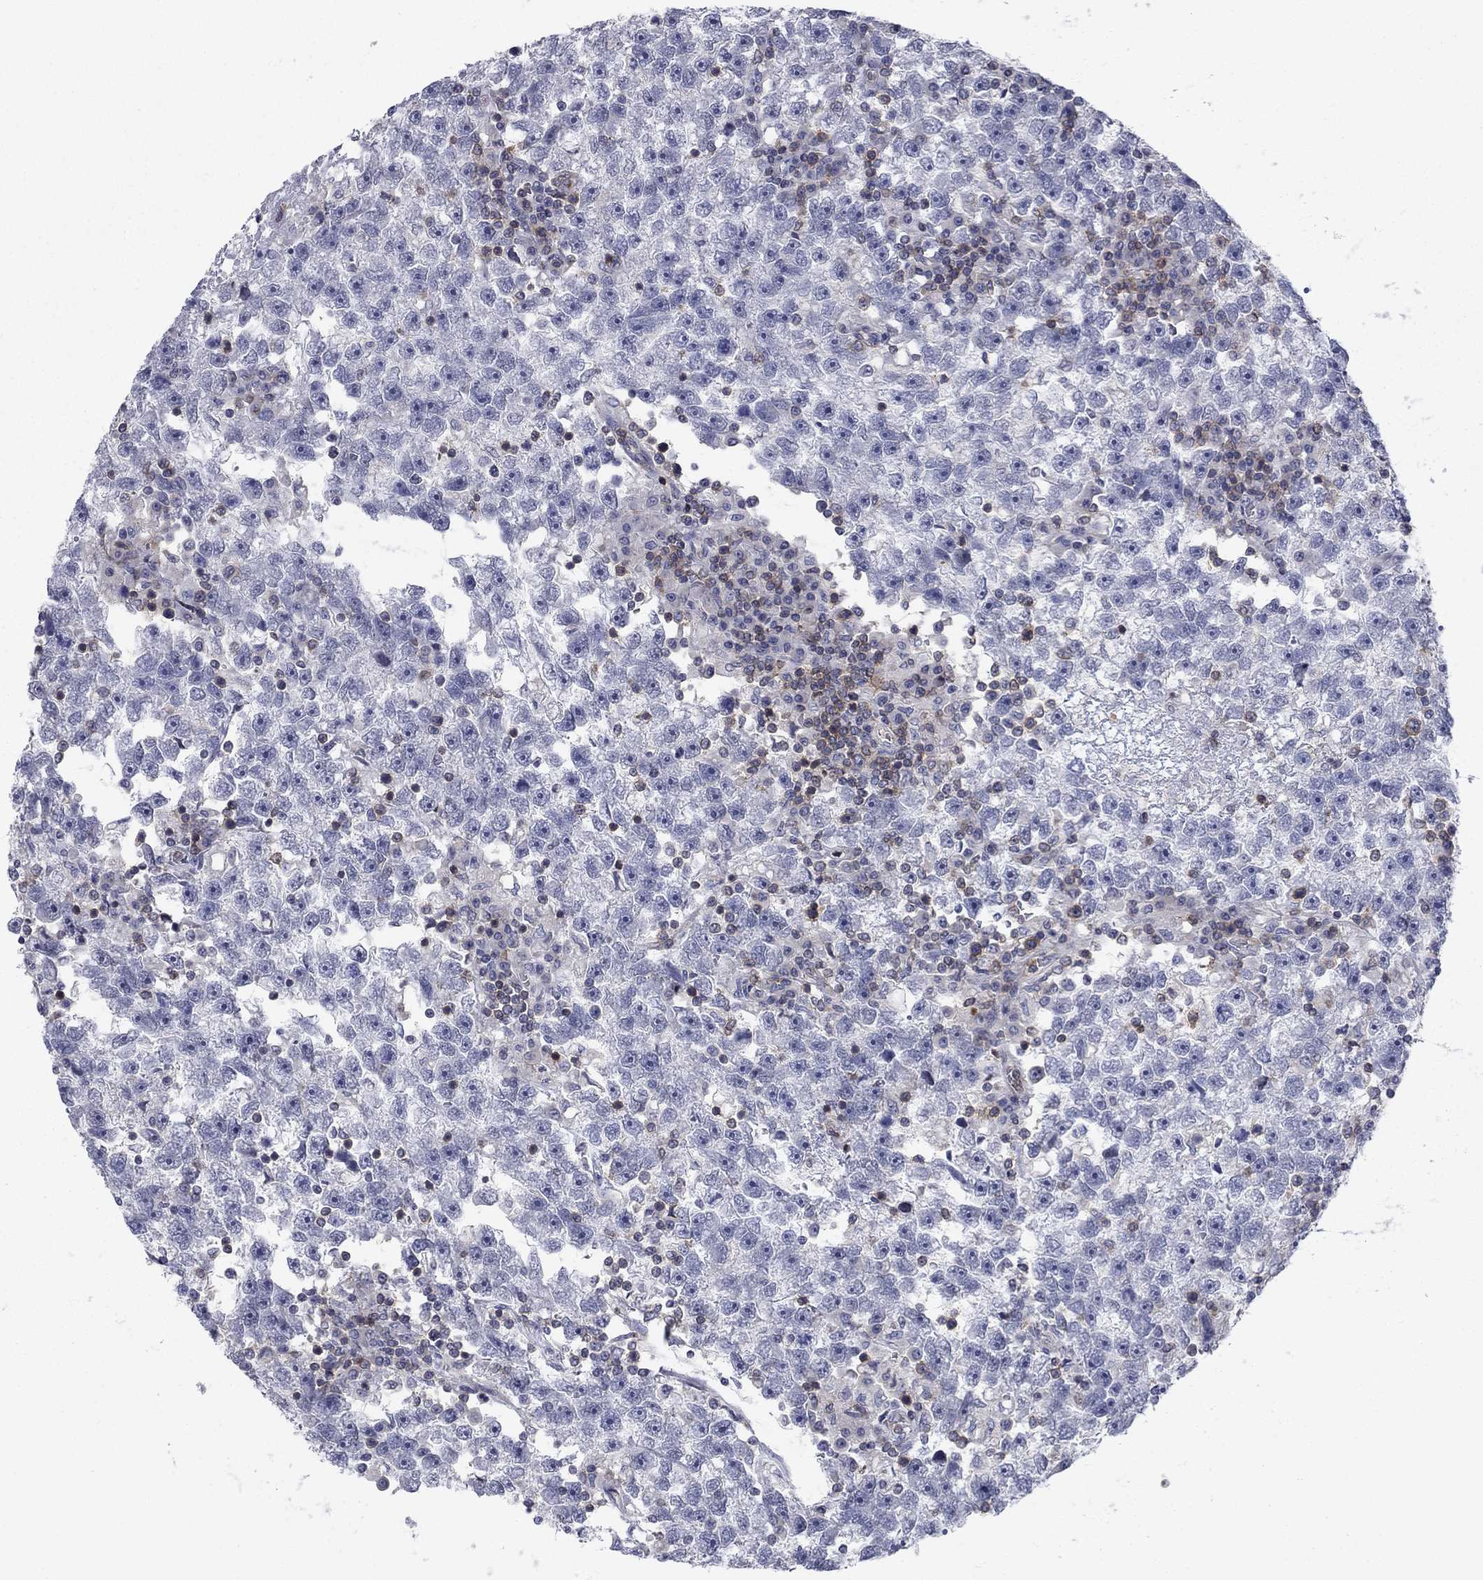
{"staining": {"intensity": "negative", "quantity": "none", "location": "none"}, "tissue": "testis cancer", "cell_type": "Tumor cells", "image_type": "cancer", "snomed": [{"axis": "morphology", "description": "Seminoma, NOS"}, {"axis": "topography", "description": "Testis"}], "caption": "DAB (3,3'-diaminobenzidine) immunohistochemical staining of testis seminoma demonstrates no significant positivity in tumor cells. (DAB (3,3'-diaminobenzidine) immunohistochemistry, high magnification).", "gene": "PSD4", "patient": {"sex": "male", "age": 47}}